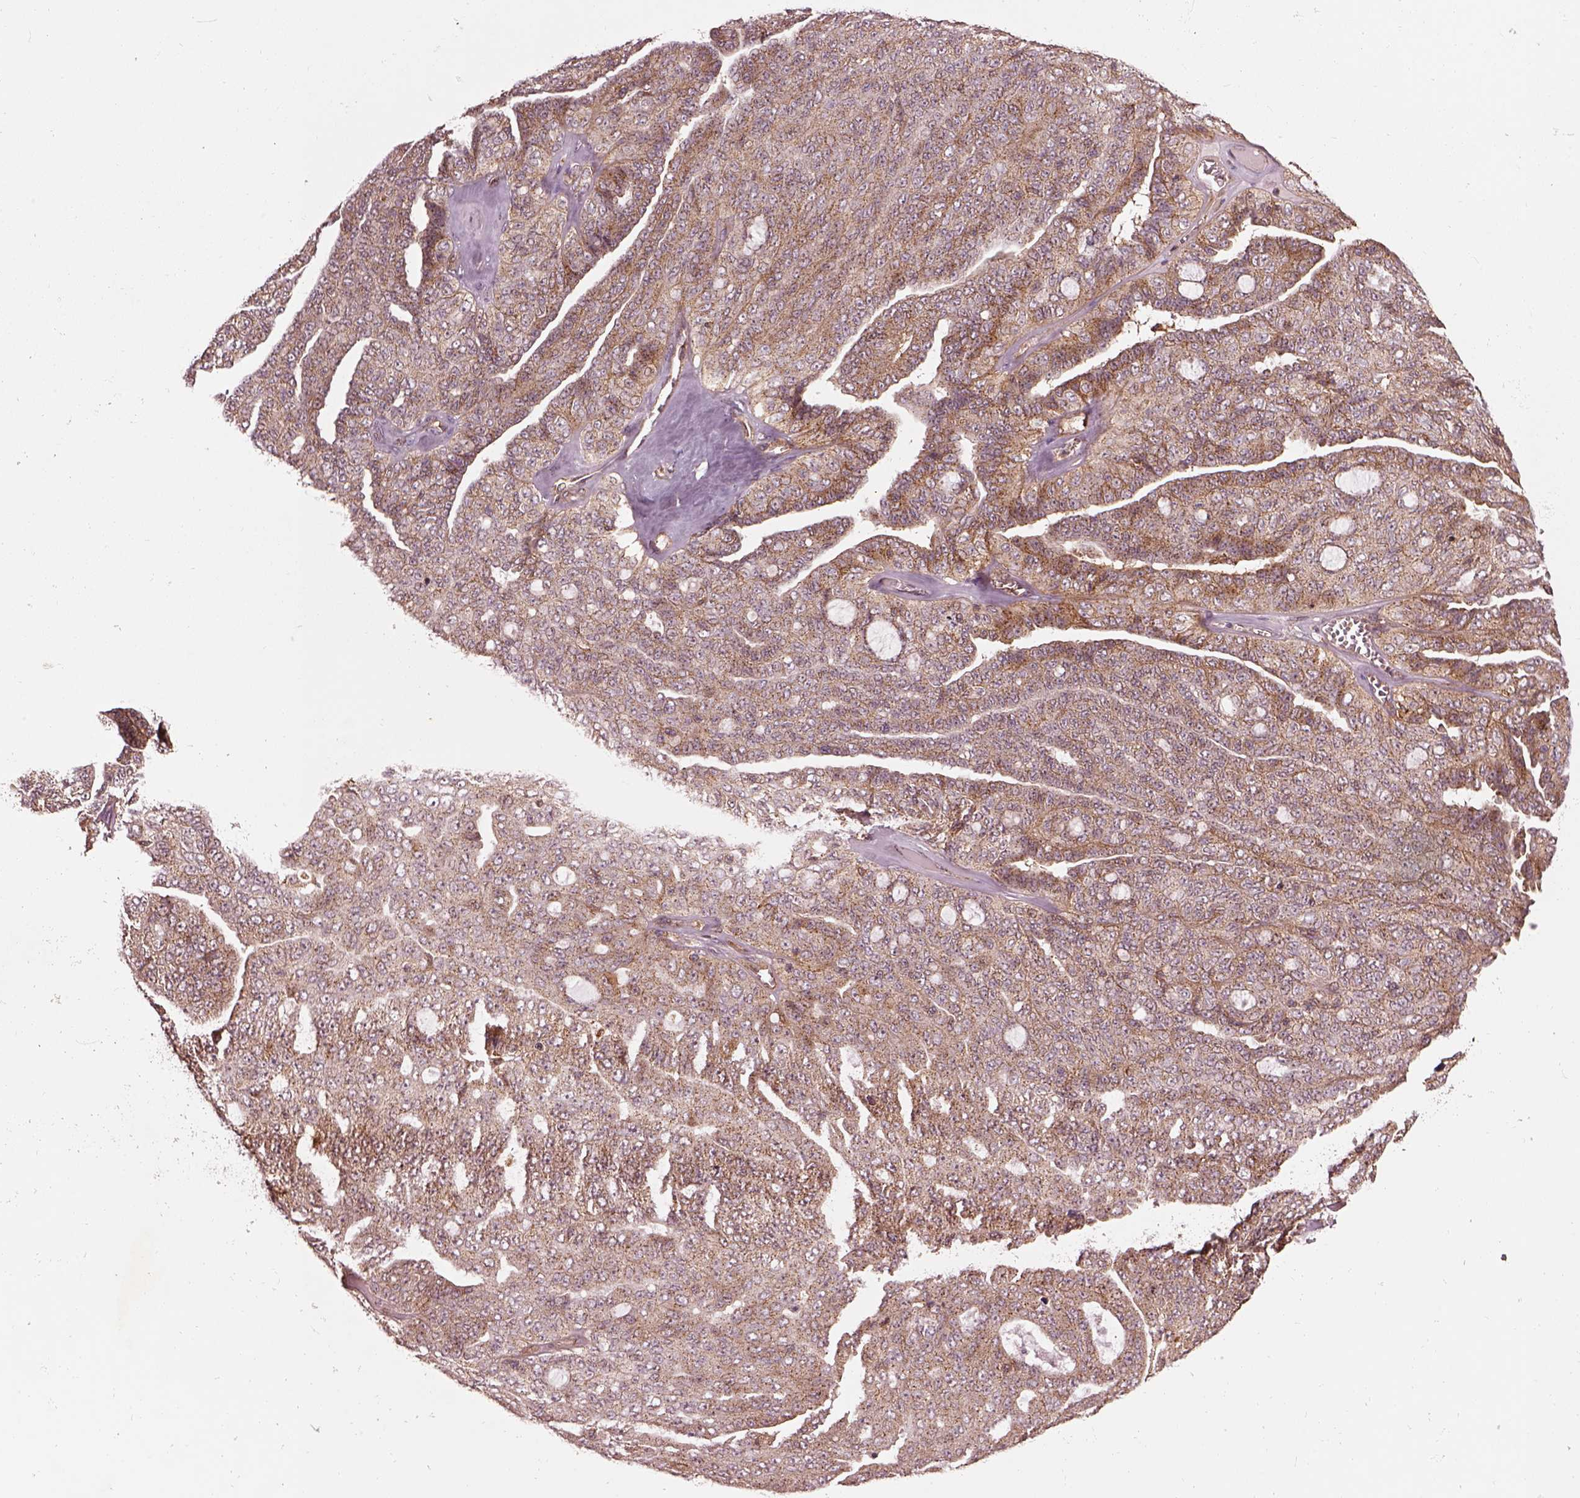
{"staining": {"intensity": "moderate", "quantity": "<25%", "location": "cytoplasmic/membranous"}, "tissue": "ovarian cancer", "cell_type": "Tumor cells", "image_type": "cancer", "snomed": [{"axis": "morphology", "description": "Cystadenocarcinoma, serous, NOS"}, {"axis": "topography", "description": "Ovary"}], "caption": "Immunohistochemistry (IHC) of ovarian serous cystadenocarcinoma shows low levels of moderate cytoplasmic/membranous positivity in about <25% of tumor cells.", "gene": "WASHC2A", "patient": {"sex": "female", "age": 71}}